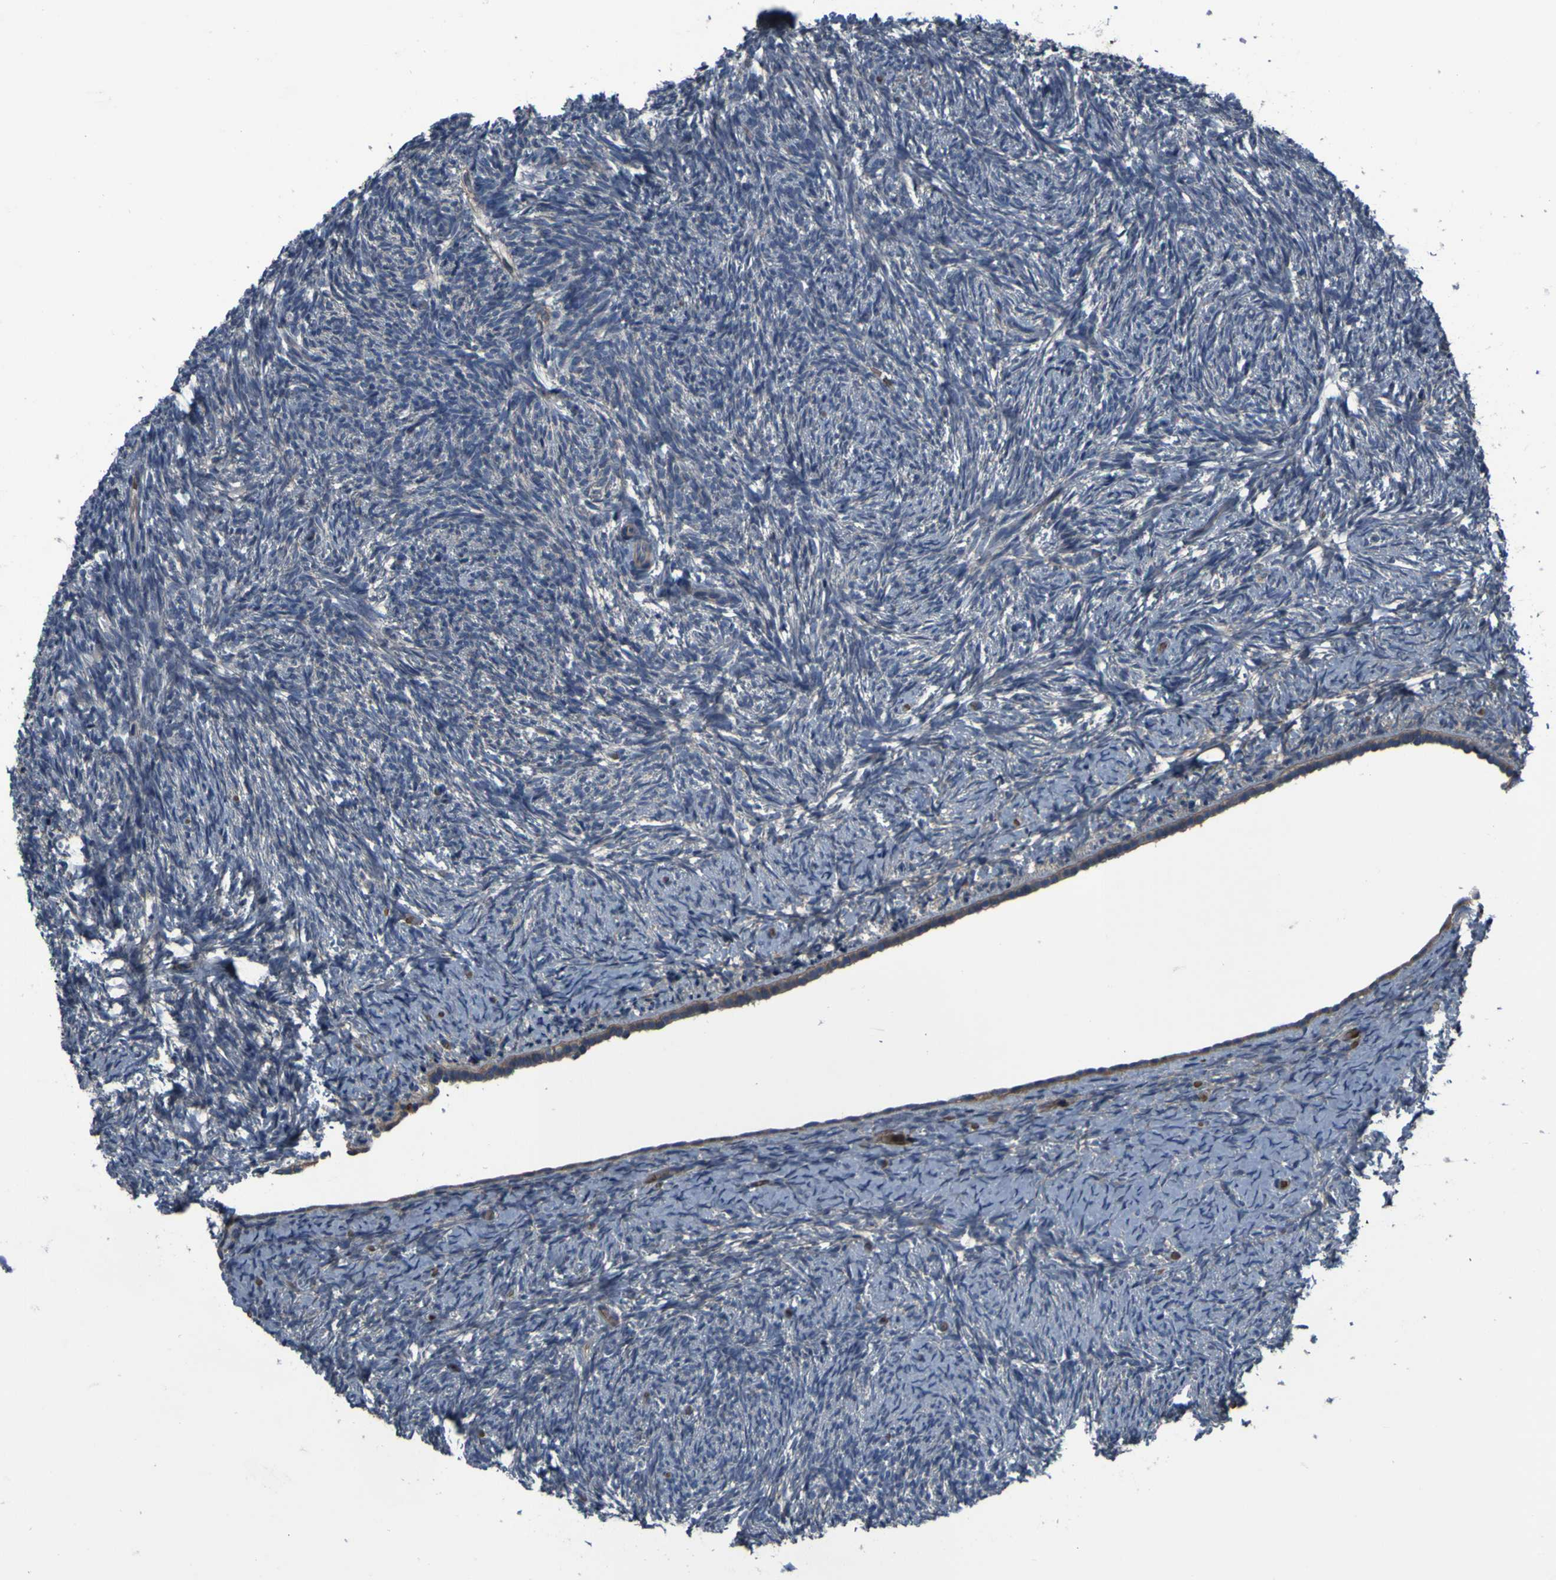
{"staining": {"intensity": "weak", "quantity": "25%-75%", "location": "cytoplasmic/membranous"}, "tissue": "ovary", "cell_type": "Follicle cells", "image_type": "normal", "snomed": [{"axis": "morphology", "description": "Normal tissue, NOS"}, {"axis": "topography", "description": "Ovary"}], "caption": "Weak cytoplasmic/membranous staining is identified in approximately 25%-75% of follicle cells in unremarkable ovary.", "gene": "GRAMD1A", "patient": {"sex": "female", "age": 60}}